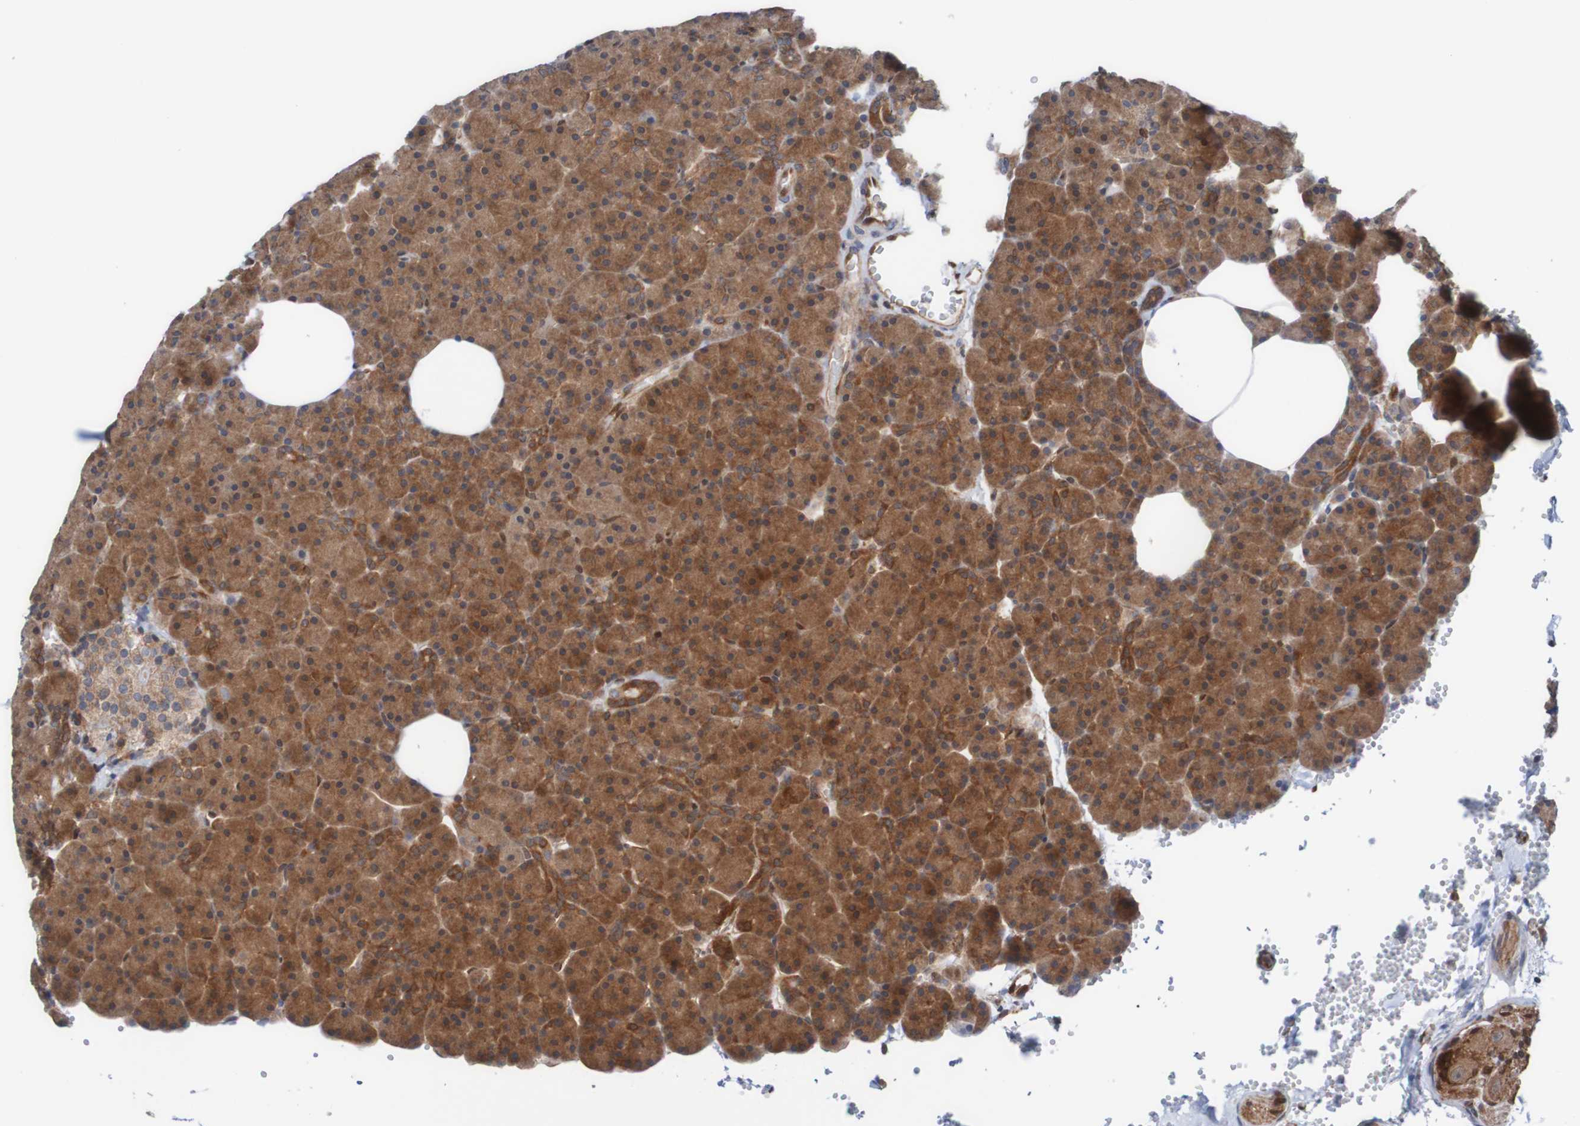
{"staining": {"intensity": "moderate", "quantity": ">75%", "location": "cytoplasmic/membranous"}, "tissue": "pancreas", "cell_type": "Exocrine glandular cells", "image_type": "normal", "snomed": [{"axis": "morphology", "description": "Normal tissue, NOS"}, {"axis": "topography", "description": "Pancreas"}], "caption": "Immunohistochemical staining of unremarkable human pancreas exhibits moderate cytoplasmic/membranous protein expression in about >75% of exocrine glandular cells. (Brightfield microscopy of DAB IHC at high magnification).", "gene": "RIGI", "patient": {"sex": "female", "age": 35}}